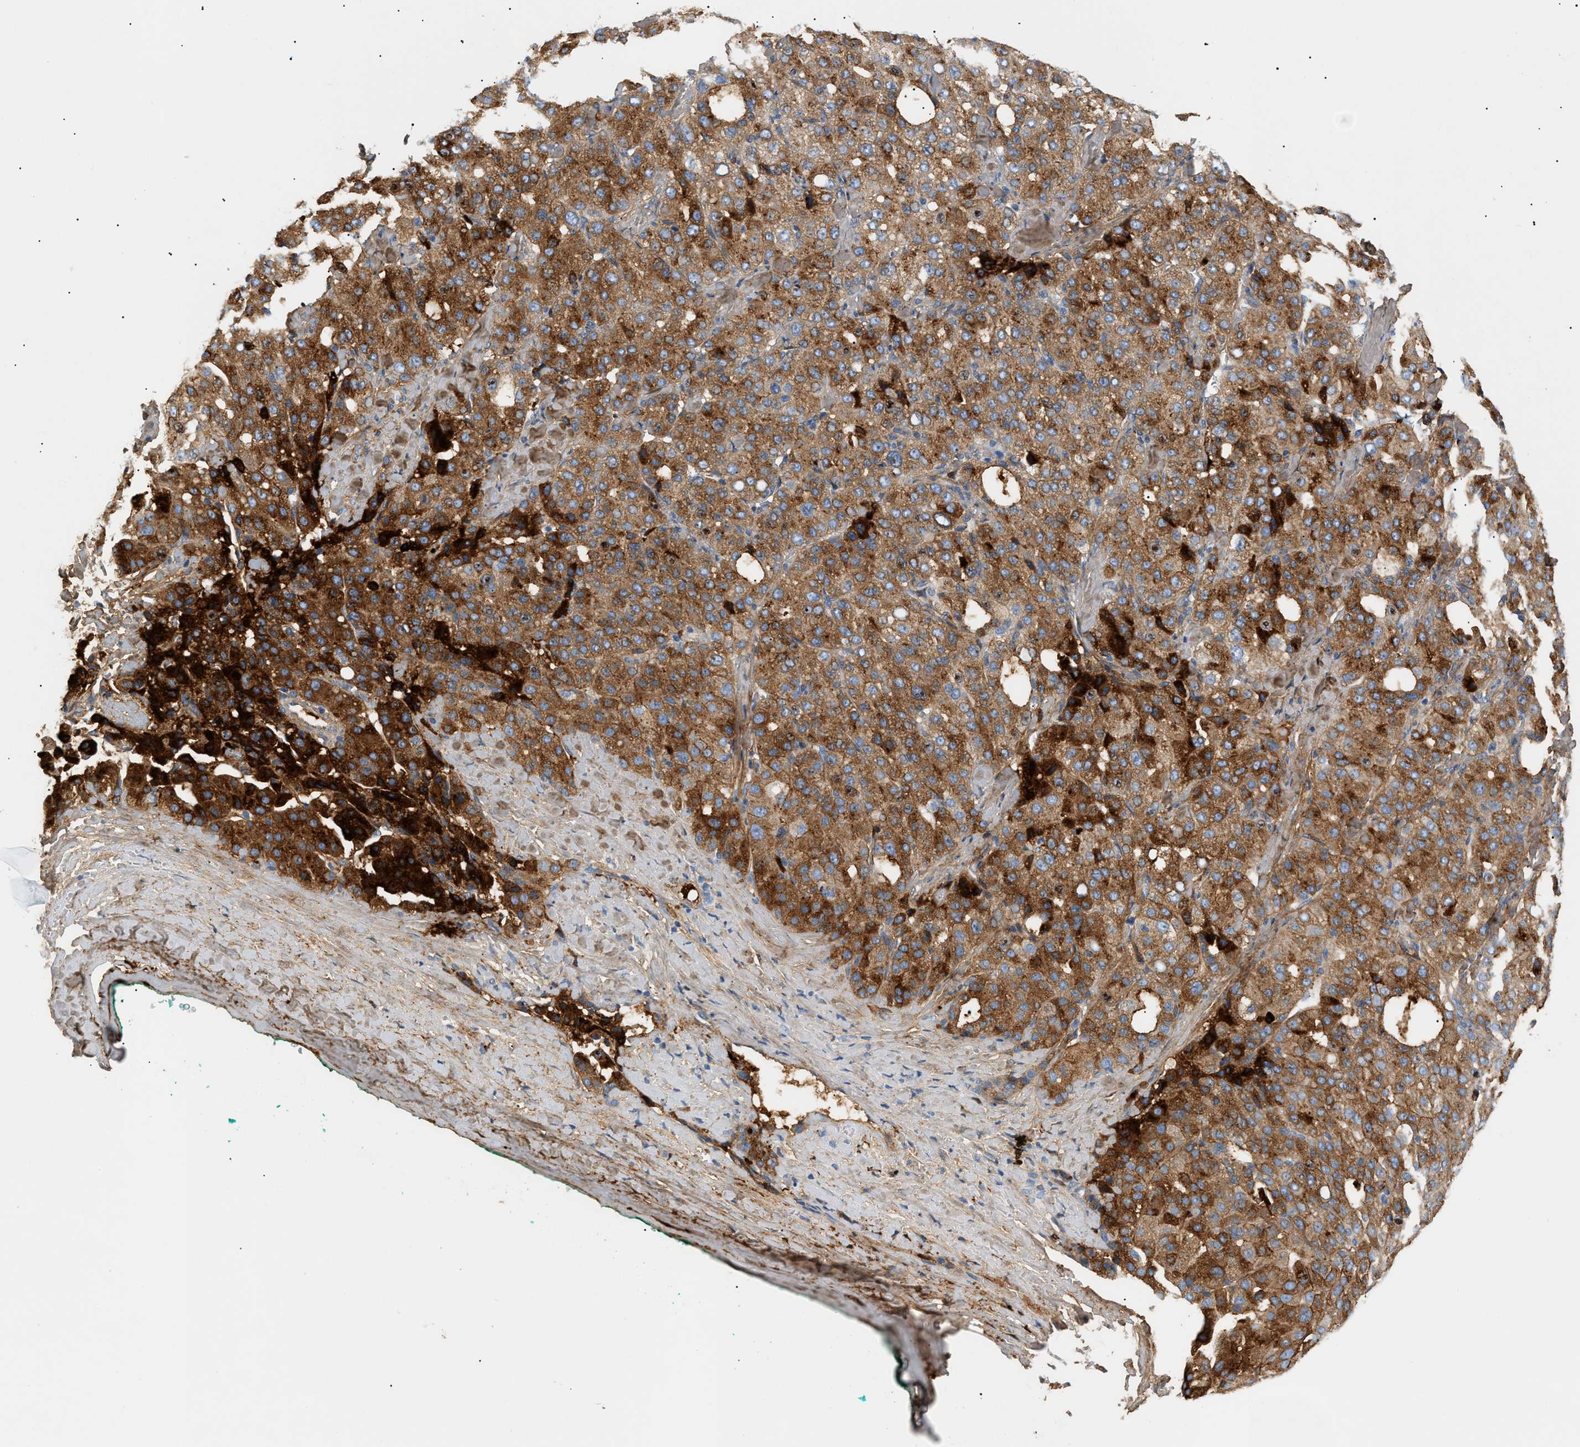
{"staining": {"intensity": "moderate", "quantity": ">75%", "location": "cytoplasmic/membranous"}, "tissue": "liver cancer", "cell_type": "Tumor cells", "image_type": "cancer", "snomed": [{"axis": "morphology", "description": "Carcinoma, Hepatocellular, NOS"}, {"axis": "topography", "description": "Liver"}], "caption": "Moderate cytoplasmic/membranous staining is identified in about >75% of tumor cells in liver cancer (hepatocellular carcinoma).", "gene": "CFH", "patient": {"sex": "male", "age": 65}}